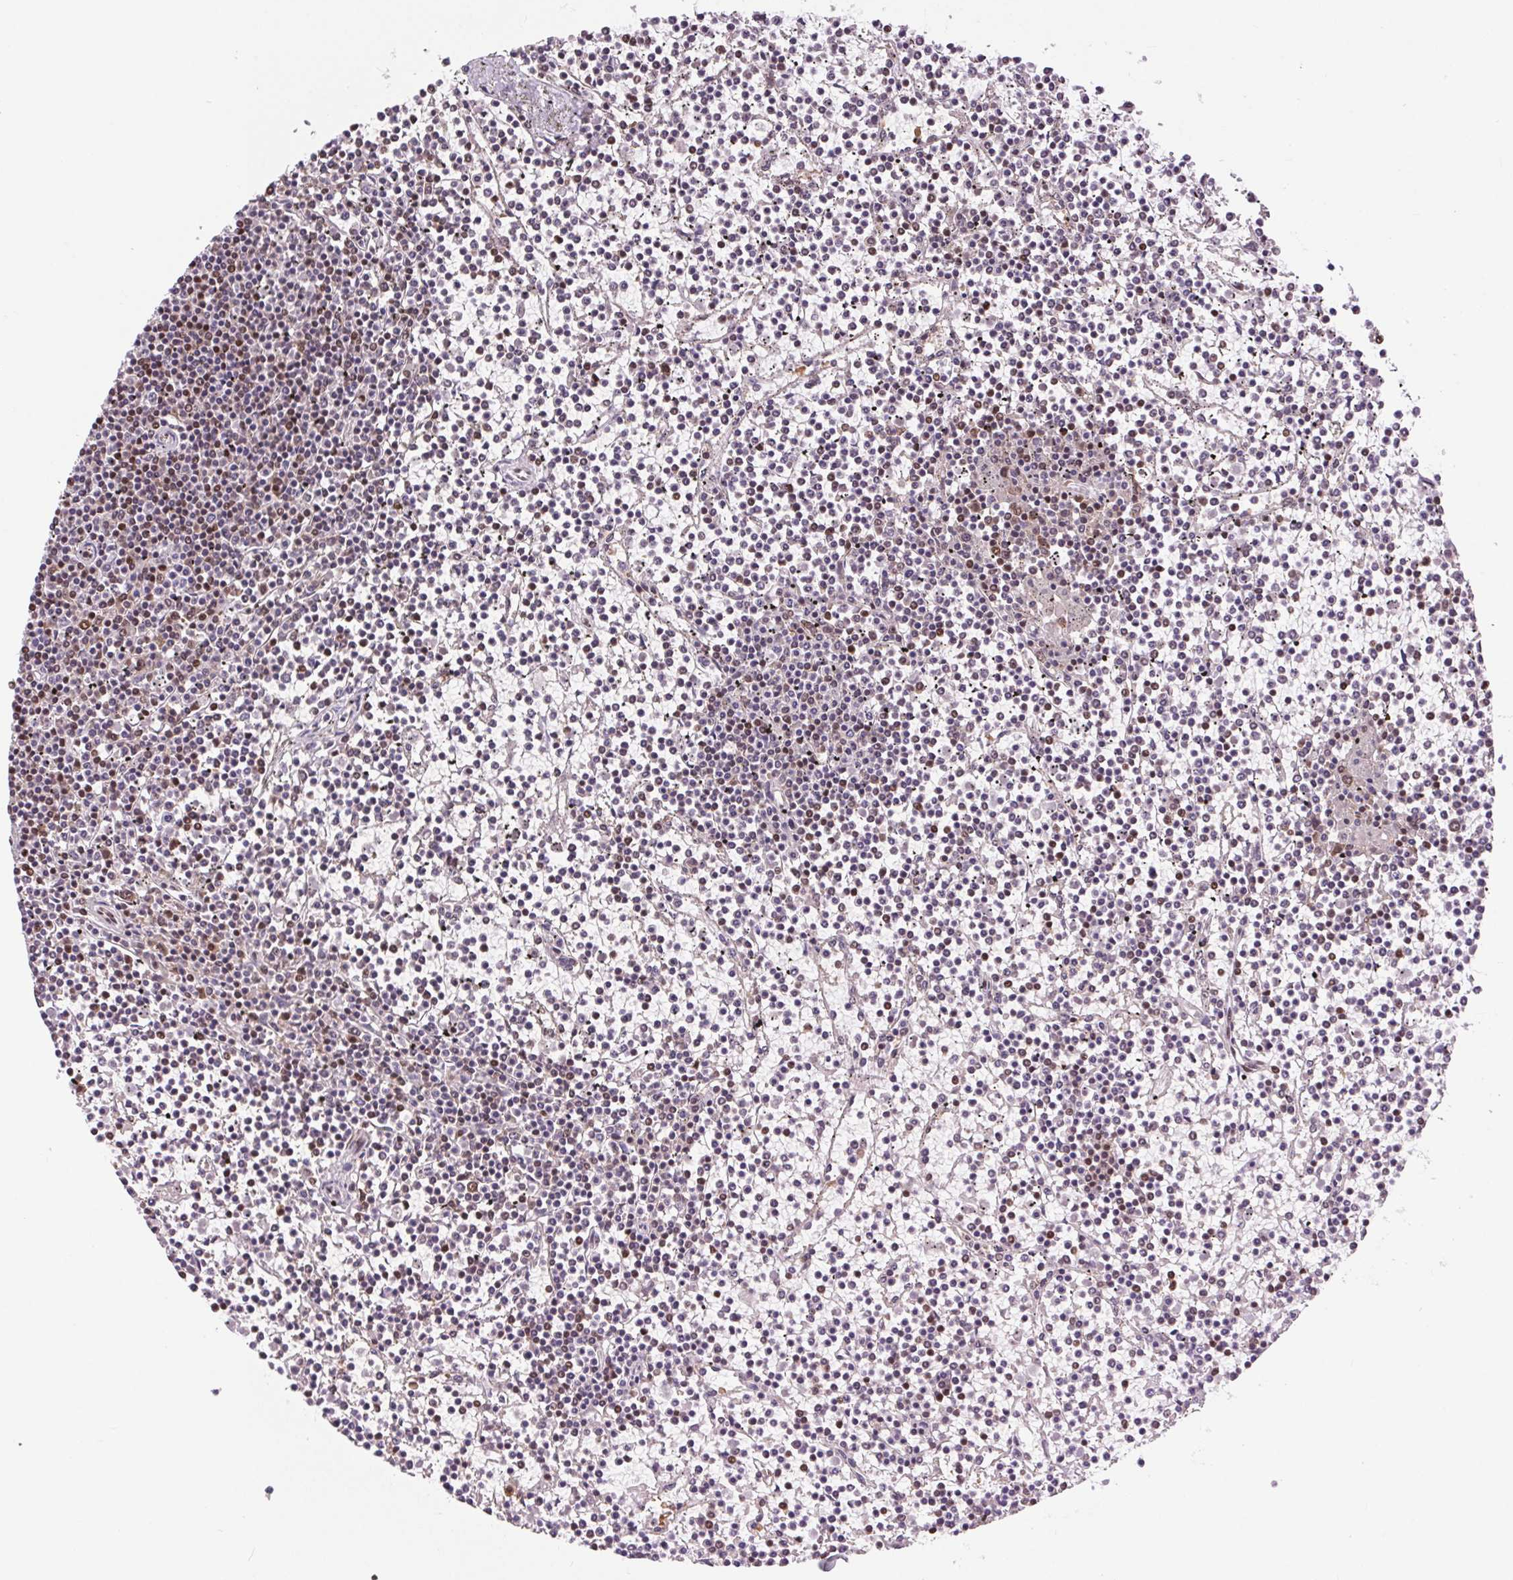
{"staining": {"intensity": "weak", "quantity": "<25%", "location": "nuclear"}, "tissue": "lymphoma", "cell_type": "Tumor cells", "image_type": "cancer", "snomed": [{"axis": "morphology", "description": "Malignant lymphoma, non-Hodgkin's type, Low grade"}, {"axis": "topography", "description": "Spleen"}], "caption": "Histopathology image shows no protein staining in tumor cells of malignant lymphoma, non-Hodgkin's type (low-grade) tissue.", "gene": "RAD23A", "patient": {"sex": "female", "age": 19}}